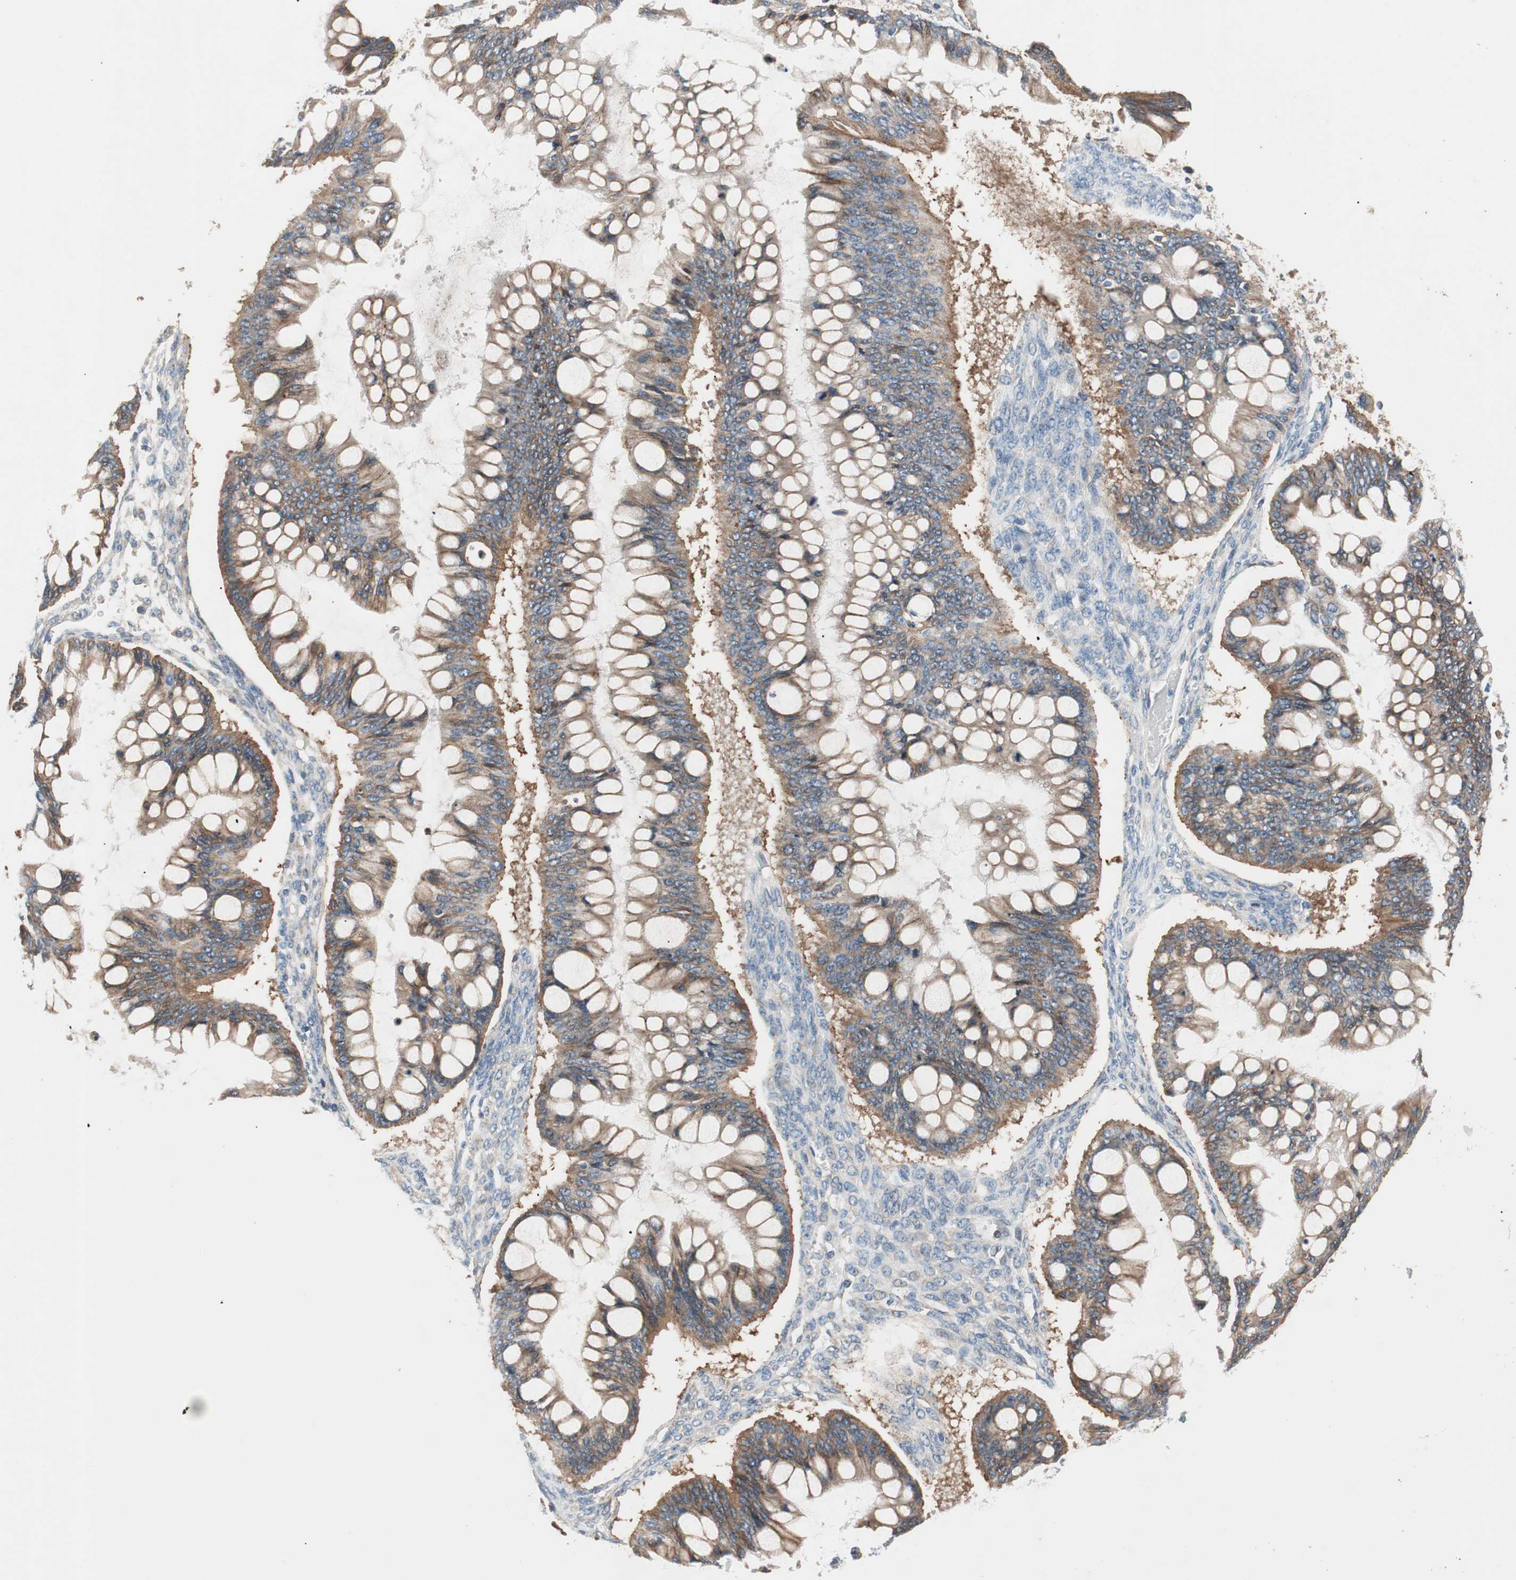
{"staining": {"intensity": "moderate", "quantity": ">75%", "location": "cytoplasmic/membranous"}, "tissue": "ovarian cancer", "cell_type": "Tumor cells", "image_type": "cancer", "snomed": [{"axis": "morphology", "description": "Cystadenocarcinoma, mucinous, NOS"}, {"axis": "topography", "description": "Ovary"}], "caption": "Ovarian cancer (mucinous cystadenocarcinoma) stained for a protein (brown) demonstrates moderate cytoplasmic/membranous positive staining in approximately >75% of tumor cells.", "gene": "HPN", "patient": {"sex": "female", "age": 73}}